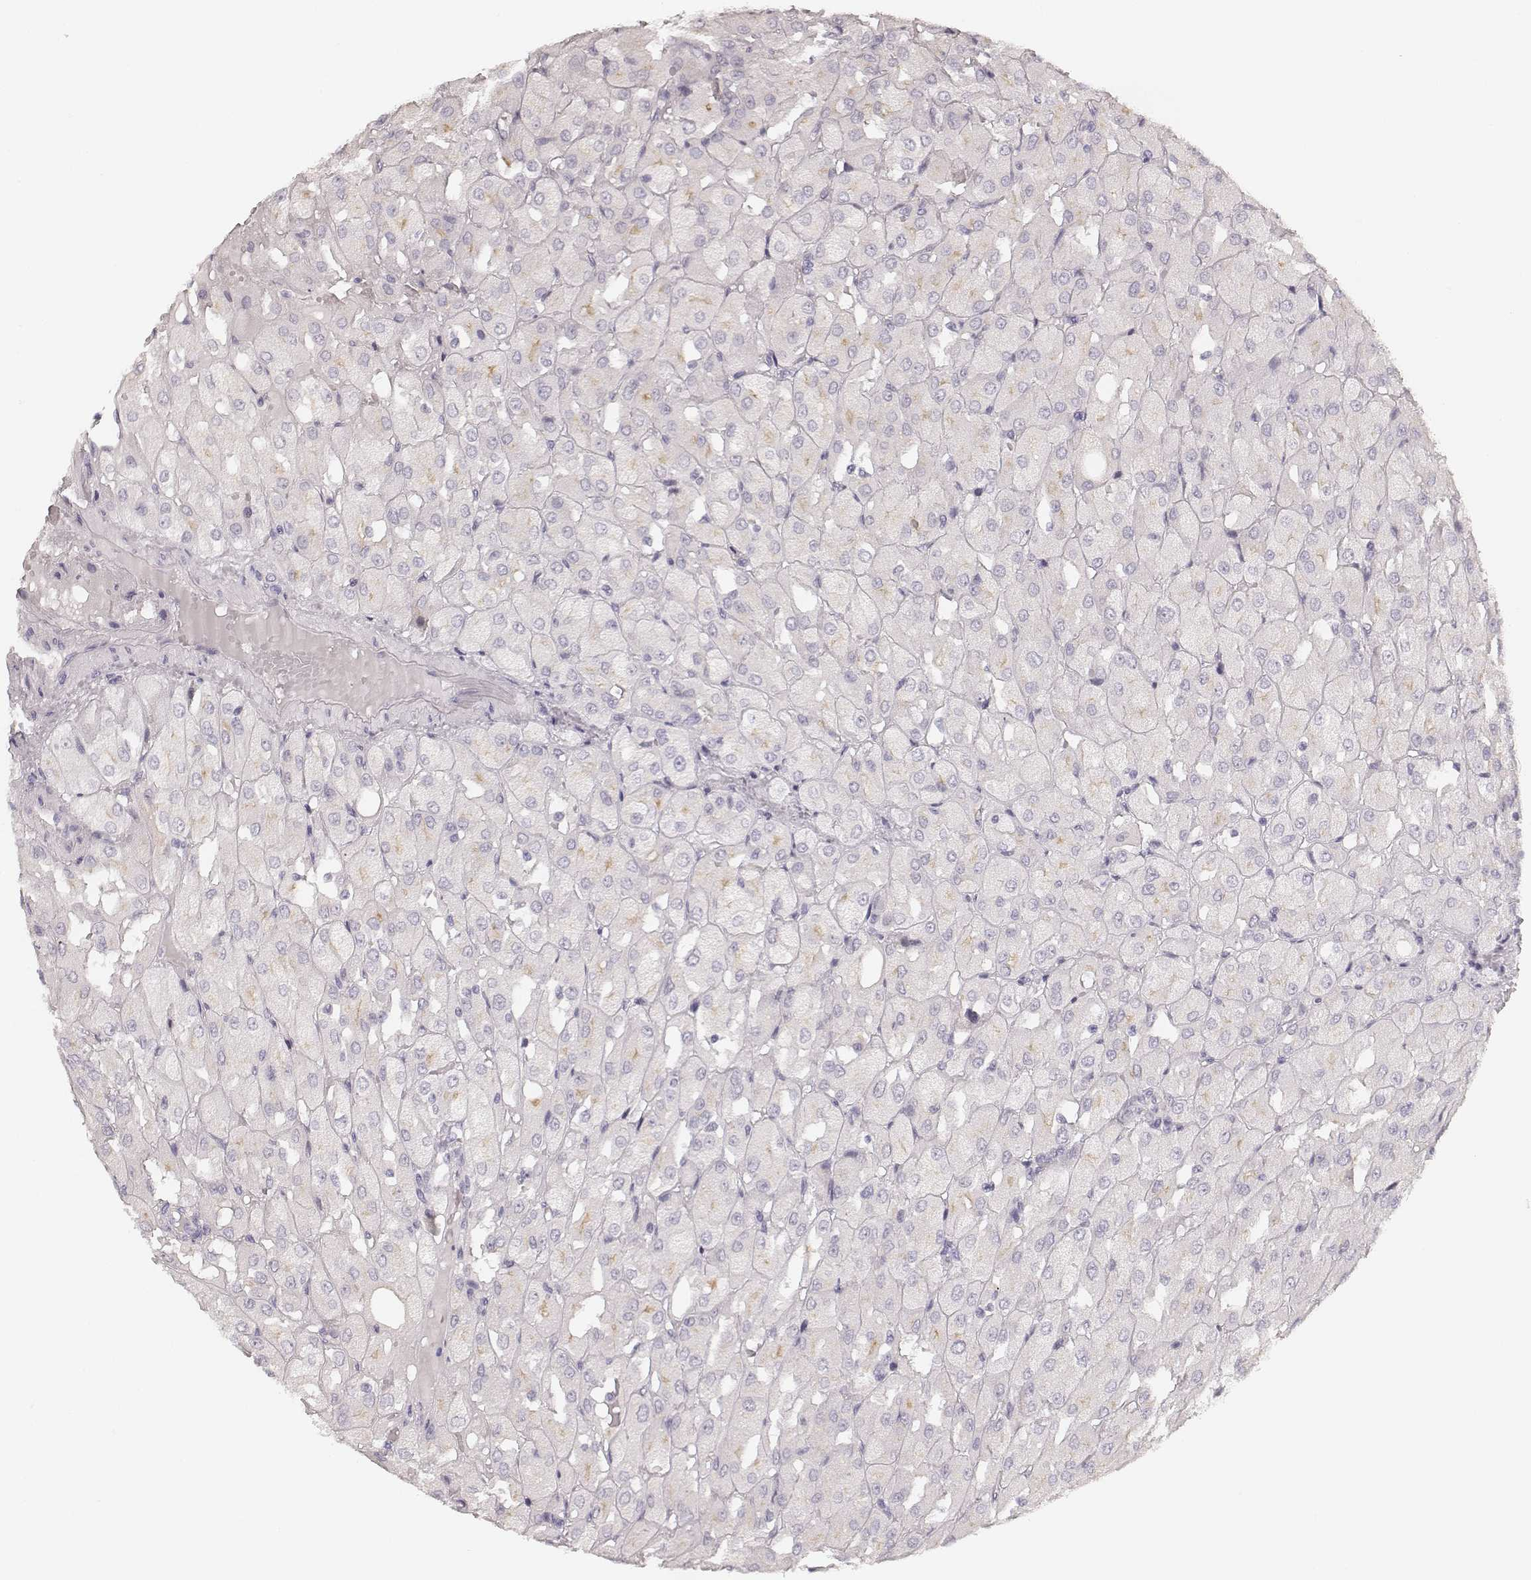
{"staining": {"intensity": "negative", "quantity": "none", "location": "none"}, "tissue": "renal cancer", "cell_type": "Tumor cells", "image_type": "cancer", "snomed": [{"axis": "morphology", "description": "Adenocarcinoma, NOS"}, {"axis": "topography", "description": "Kidney"}], "caption": "Renal cancer (adenocarcinoma) stained for a protein using immunohistochemistry (IHC) displays no expression tumor cells.", "gene": "HNF4G", "patient": {"sex": "male", "age": 72}}